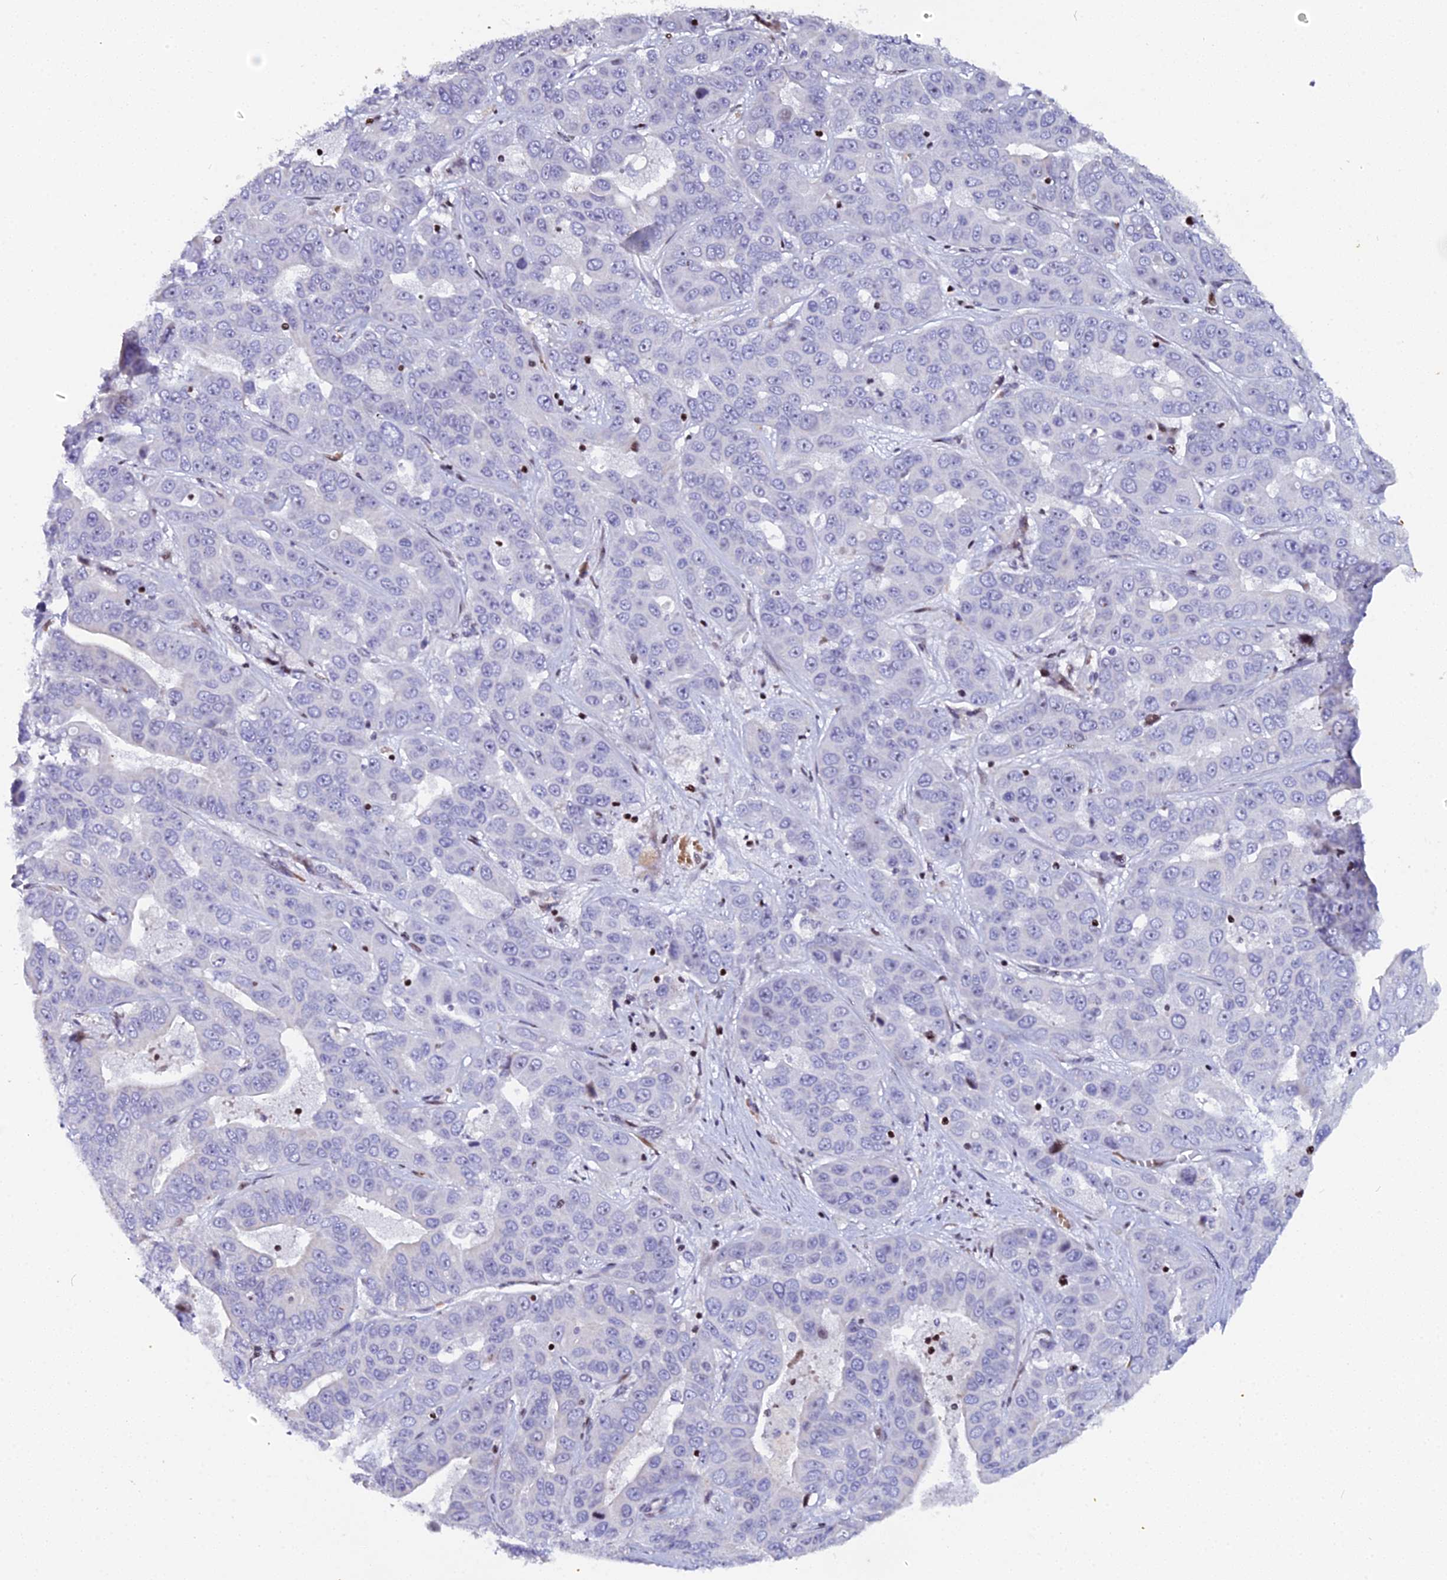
{"staining": {"intensity": "negative", "quantity": "none", "location": "none"}, "tissue": "liver cancer", "cell_type": "Tumor cells", "image_type": "cancer", "snomed": [{"axis": "morphology", "description": "Cholangiocarcinoma"}, {"axis": "topography", "description": "Liver"}], "caption": "Tumor cells are negative for brown protein staining in liver cancer.", "gene": "MYNN", "patient": {"sex": "female", "age": 52}}